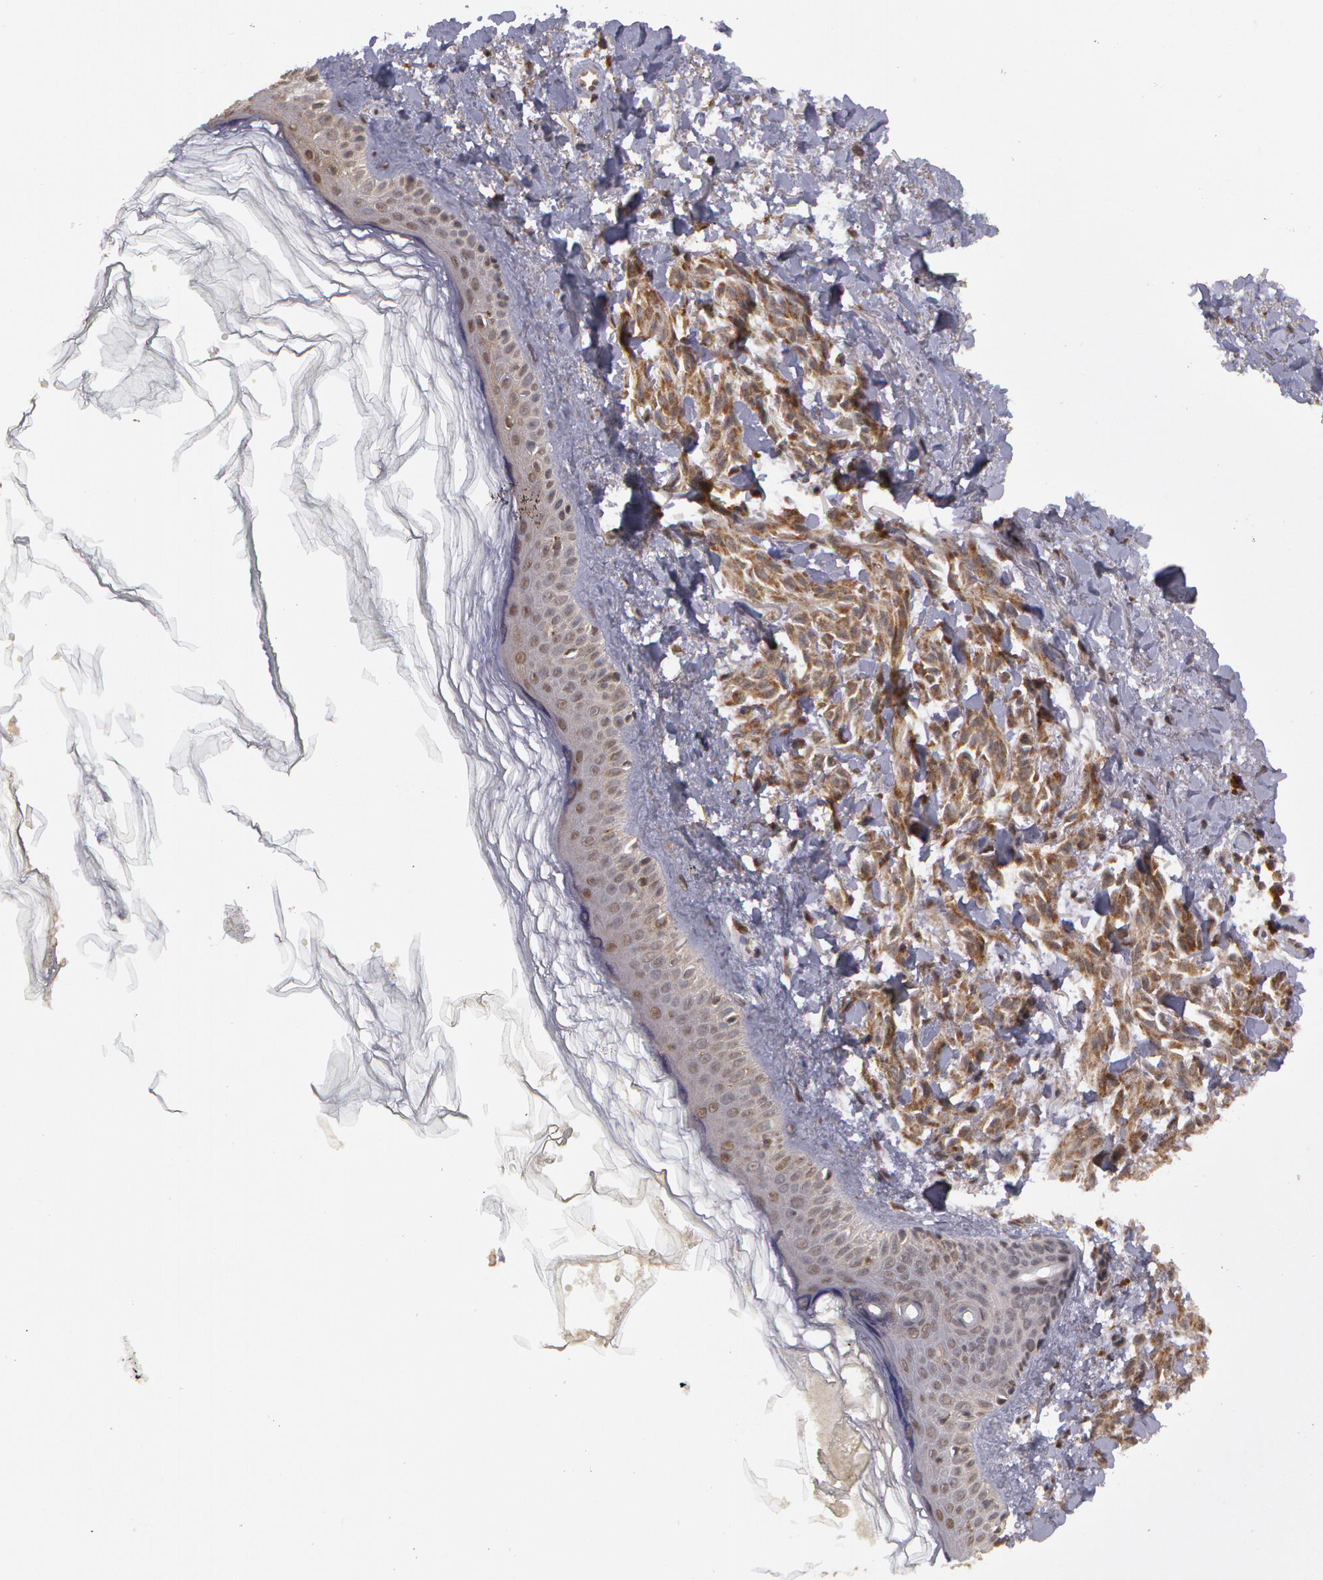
{"staining": {"intensity": "strong", "quantity": ">75%", "location": "cytoplasmic/membranous"}, "tissue": "melanoma", "cell_type": "Tumor cells", "image_type": "cancer", "snomed": [{"axis": "morphology", "description": "Malignant melanoma, NOS"}, {"axis": "topography", "description": "Skin"}], "caption": "Brown immunohistochemical staining in malignant melanoma shows strong cytoplasmic/membranous staining in about >75% of tumor cells. (DAB IHC with brightfield microscopy, high magnification).", "gene": "GLIS1", "patient": {"sex": "female", "age": 73}}